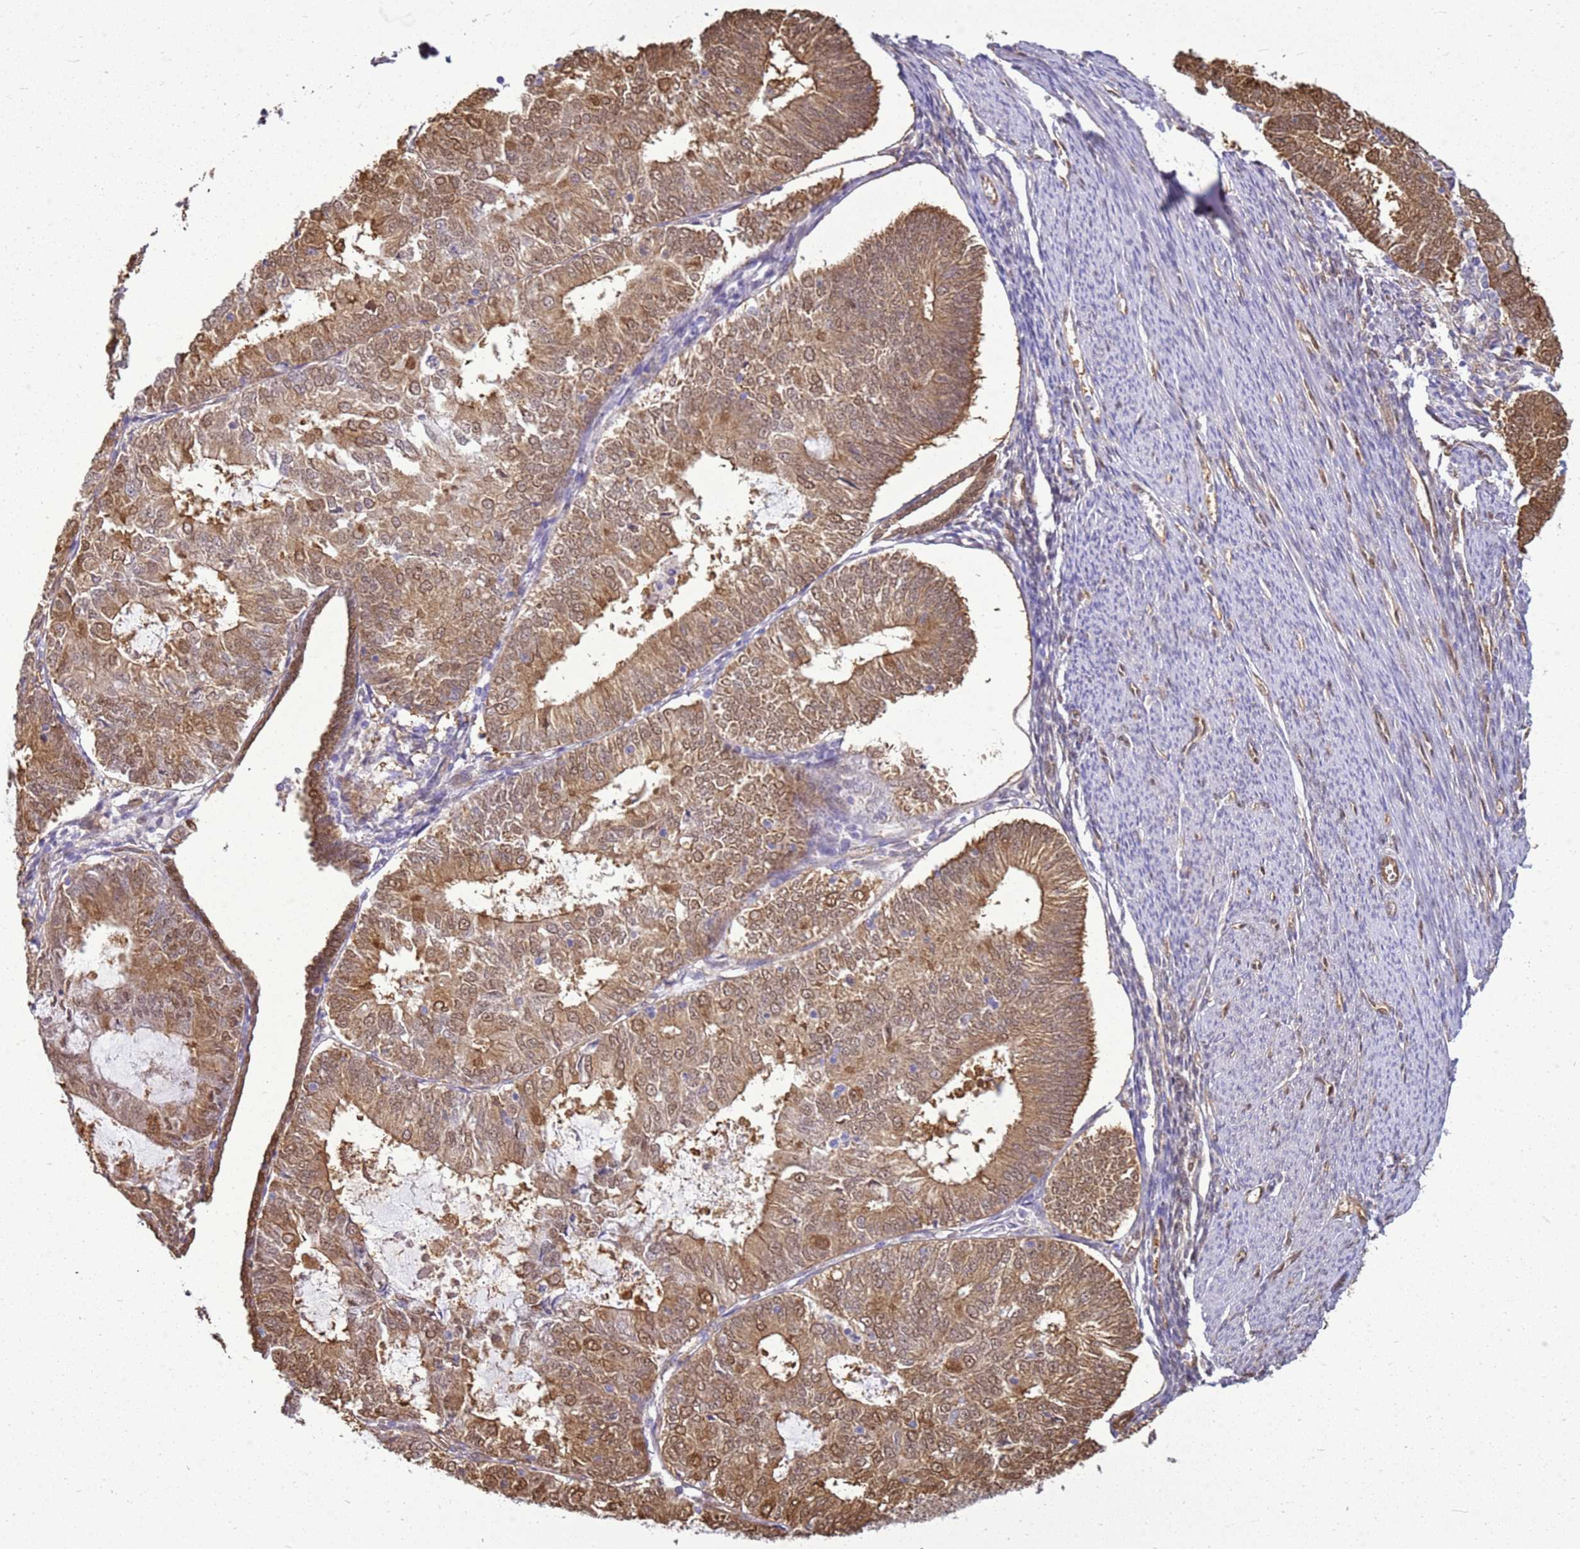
{"staining": {"intensity": "moderate", "quantity": ">75%", "location": "cytoplasmic/membranous"}, "tissue": "endometrial cancer", "cell_type": "Tumor cells", "image_type": "cancer", "snomed": [{"axis": "morphology", "description": "Adenocarcinoma, NOS"}, {"axis": "topography", "description": "Endometrium"}], "caption": "Adenocarcinoma (endometrial) stained for a protein (brown) reveals moderate cytoplasmic/membranous positive expression in approximately >75% of tumor cells.", "gene": "YWHAE", "patient": {"sex": "female", "age": 57}}